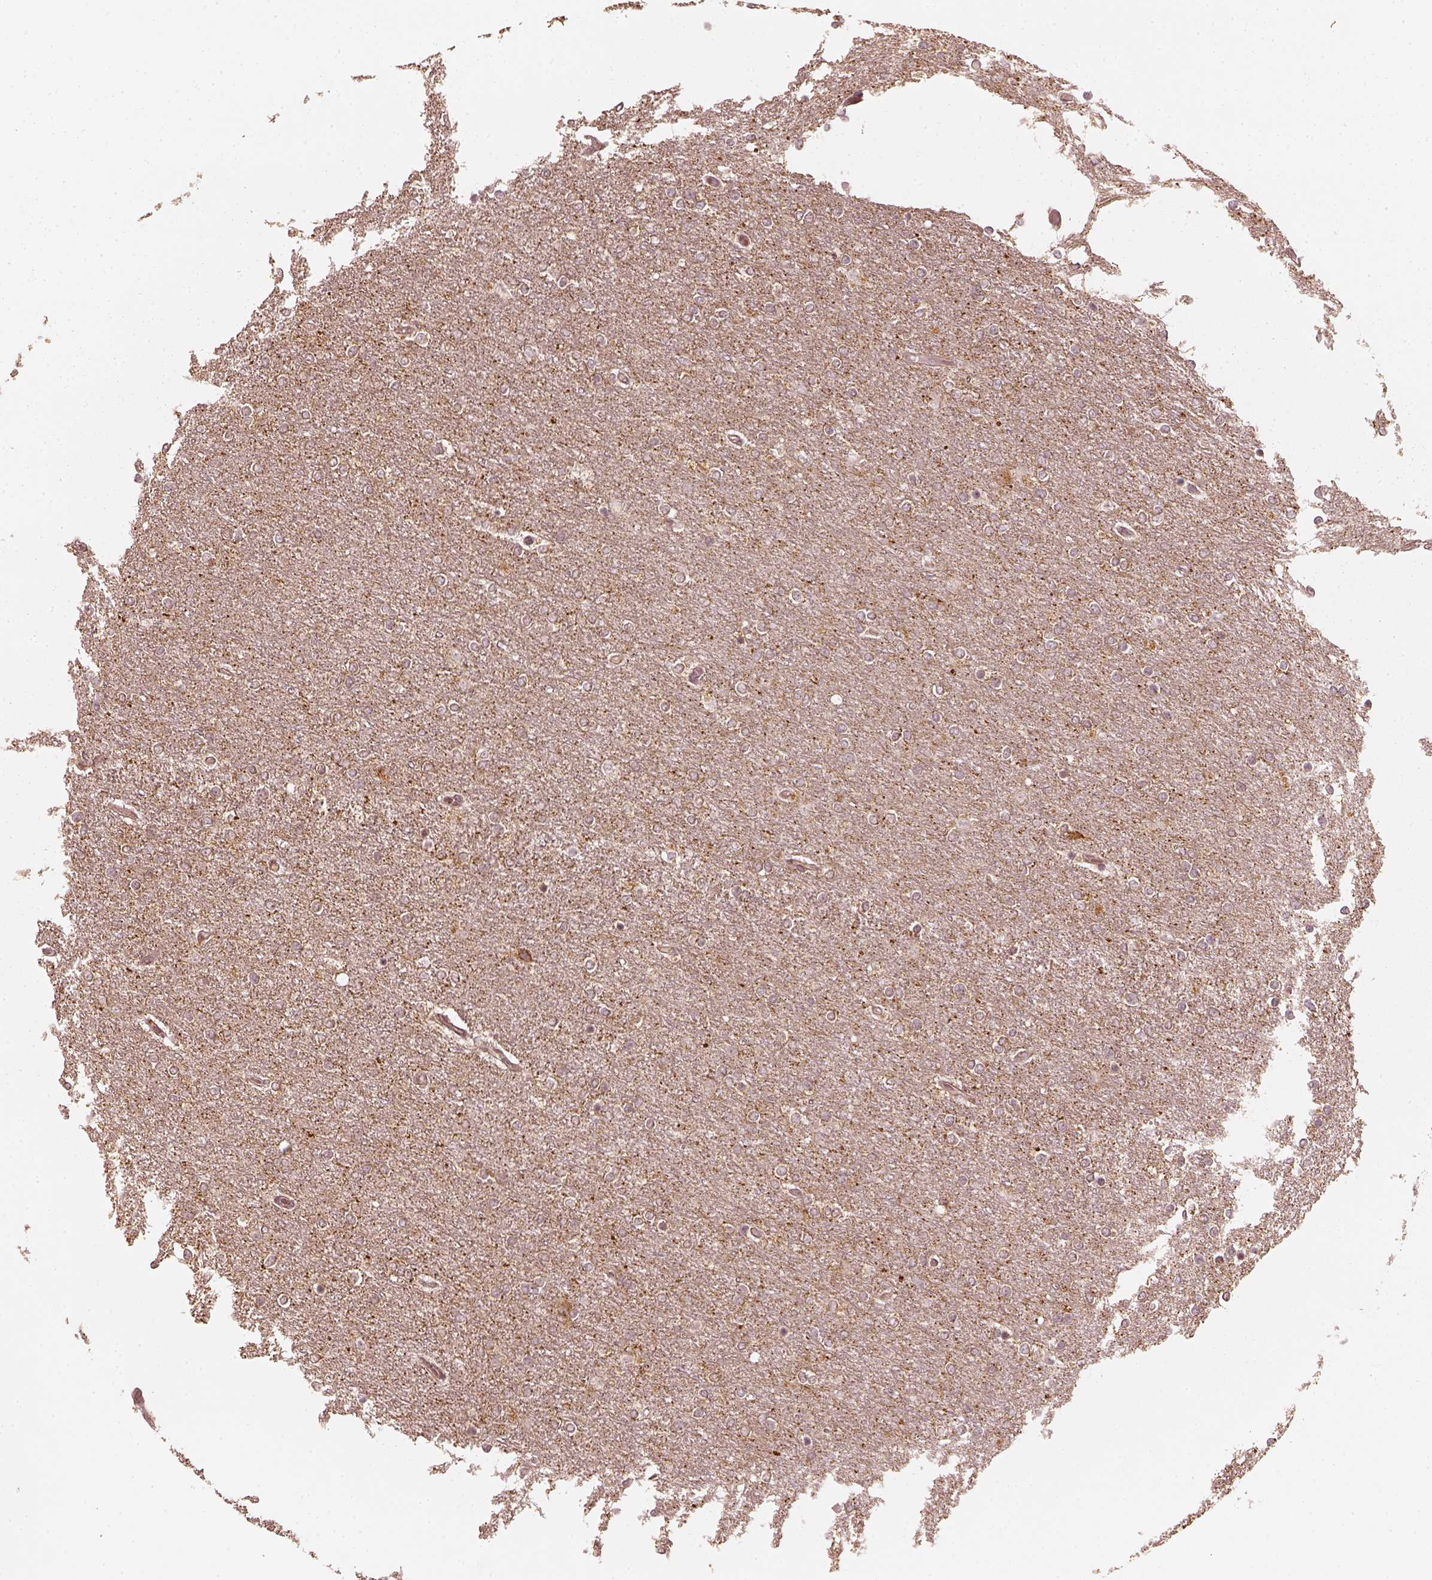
{"staining": {"intensity": "weak", "quantity": ">75%", "location": "cytoplasmic/membranous"}, "tissue": "glioma", "cell_type": "Tumor cells", "image_type": "cancer", "snomed": [{"axis": "morphology", "description": "Glioma, malignant, High grade"}, {"axis": "topography", "description": "Brain"}], "caption": "Protein staining shows weak cytoplasmic/membranous positivity in about >75% of tumor cells in malignant glioma (high-grade).", "gene": "SLC12A9", "patient": {"sex": "female", "age": 61}}